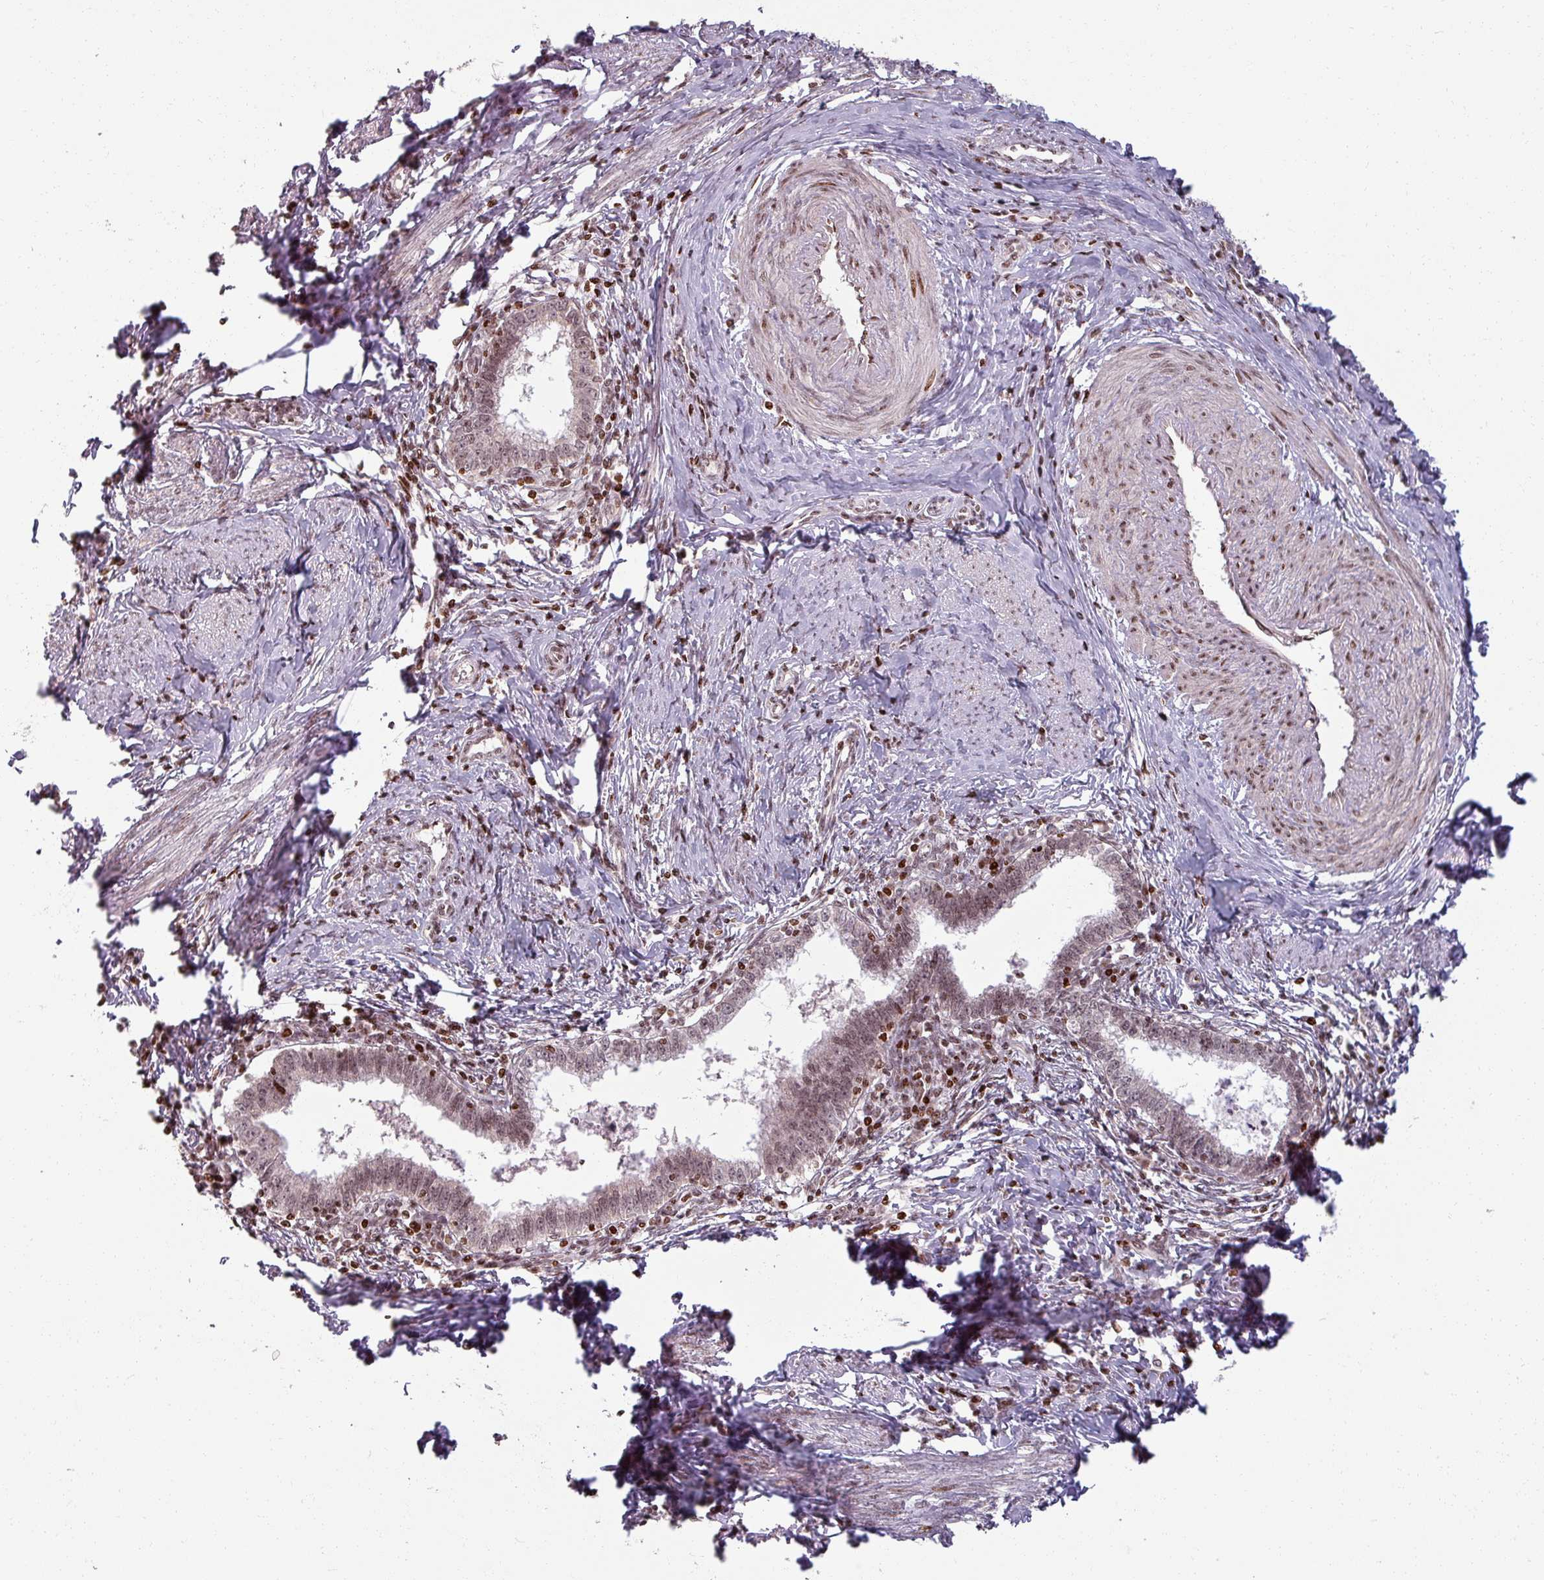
{"staining": {"intensity": "moderate", "quantity": ">75%", "location": "nuclear"}, "tissue": "cervical cancer", "cell_type": "Tumor cells", "image_type": "cancer", "snomed": [{"axis": "morphology", "description": "Adenocarcinoma, NOS"}, {"axis": "topography", "description": "Cervix"}], "caption": "Protein staining of adenocarcinoma (cervical) tissue exhibits moderate nuclear expression in about >75% of tumor cells.", "gene": "NCOR1", "patient": {"sex": "female", "age": 36}}